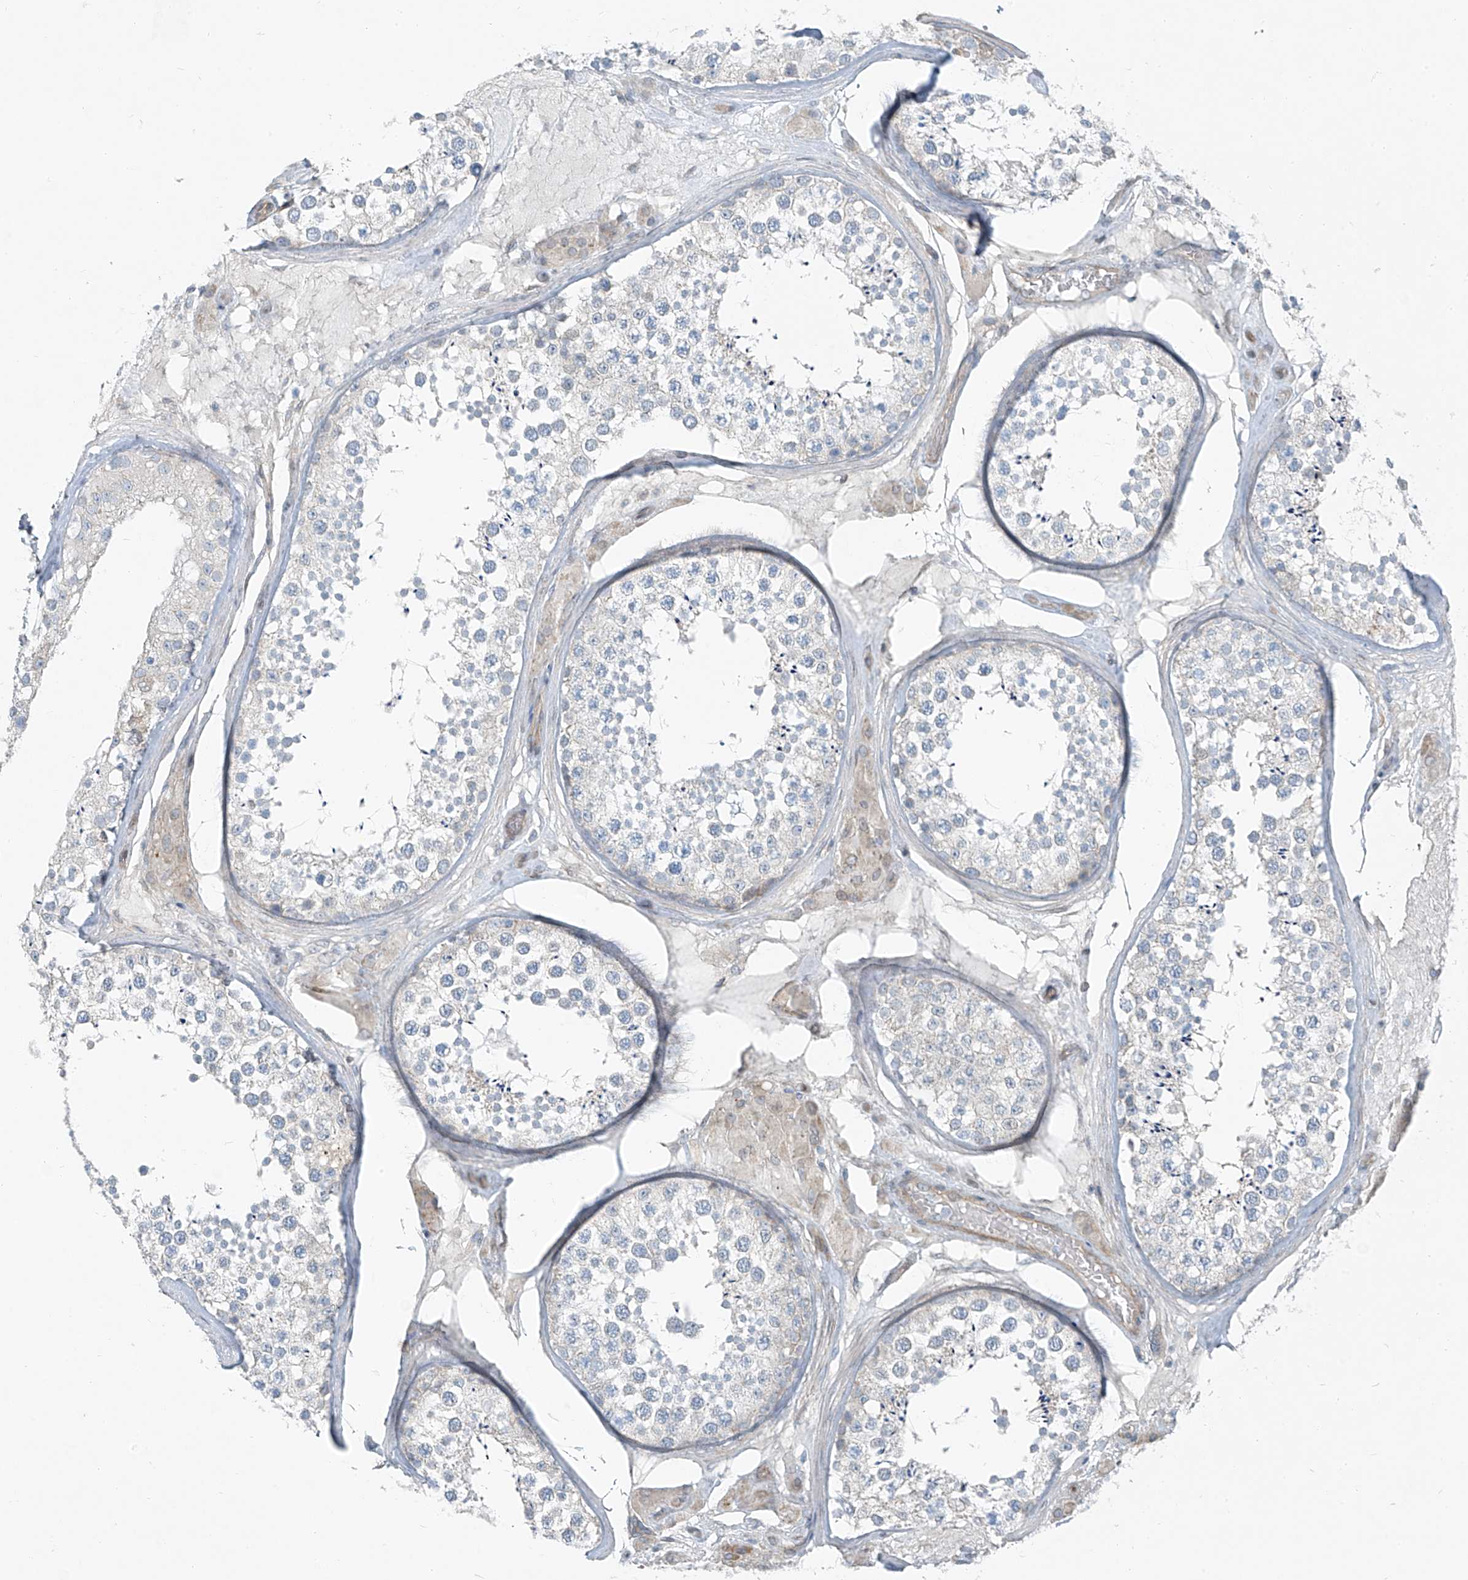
{"staining": {"intensity": "negative", "quantity": "none", "location": "none"}, "tissue": "testis", "cell_type": "Cells in seminiferous ducts", "image_type": "normal", "snomed": [{"axis": "morphology", "description": "Normal tissue, NOS"}, {"axis": "topography", "description": "Testis"}], "caption": "Protein analysis of normal testis demonstrates no significant staining in cells in seminiferous ducts. (Immunohistochemistry (ihc), brightfield microscopy, high magnification).", "gene": "TNS2", "patient": {"sex": "male", "age": 46}}